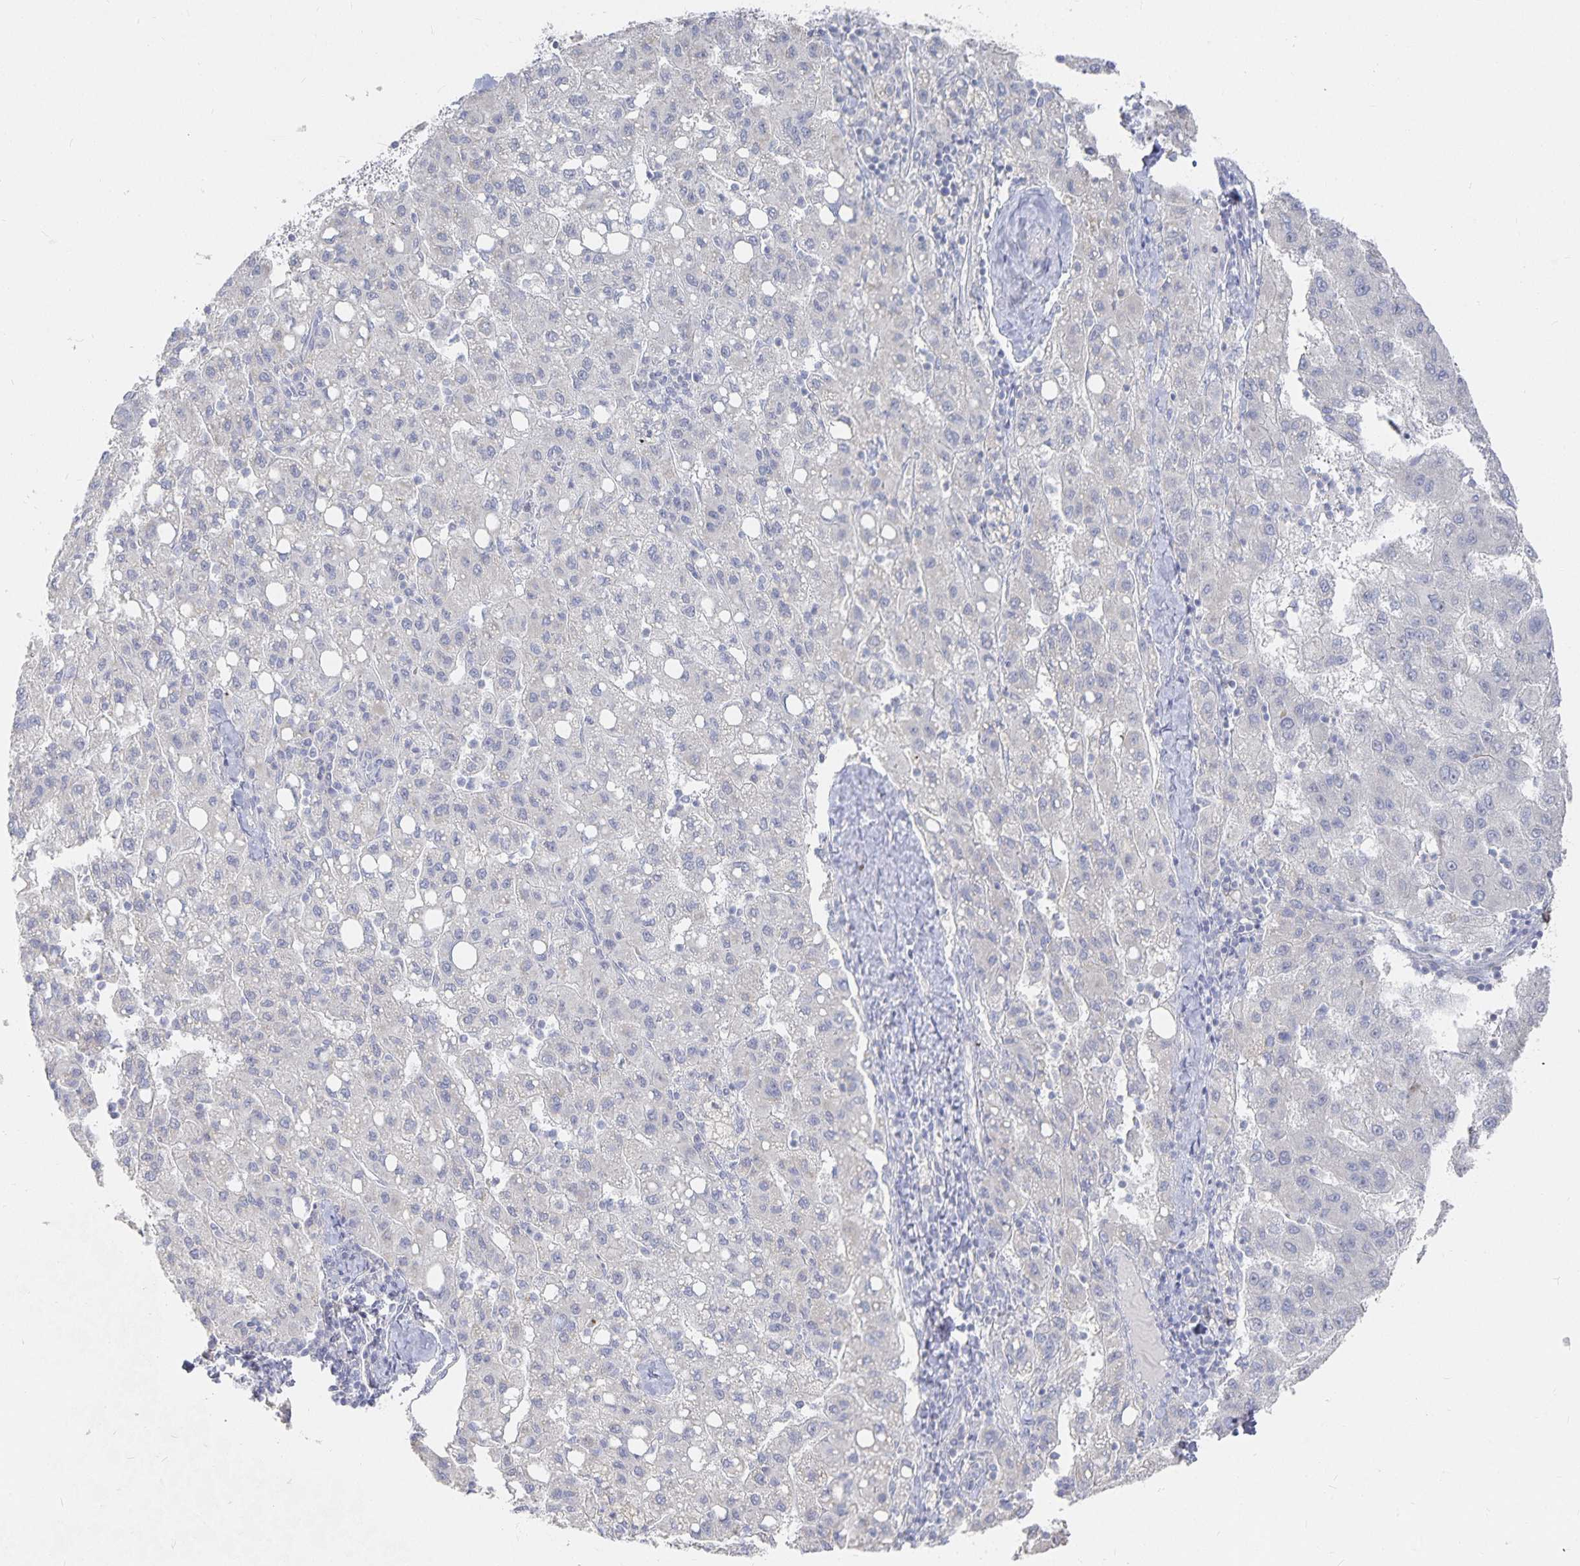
{"staining": {"intensity": "negative", "quantity": "none", "location": "none"}, "tissue": "liver cancer", "cell_type": "Tumor cells", "image_type": "cancer", "snomed": [{"axis": "morphology", "description": "Carcinoma, Hepatocellular, NOS"}, {"axis": "topography", "description": "Liver"}], "caption": "The image displays no significant staining in tumor cells of liver cancer (hepatocellular carcinoma).", "gene": "DNAH9", "patient": {"sex": "female", "age": 82}}